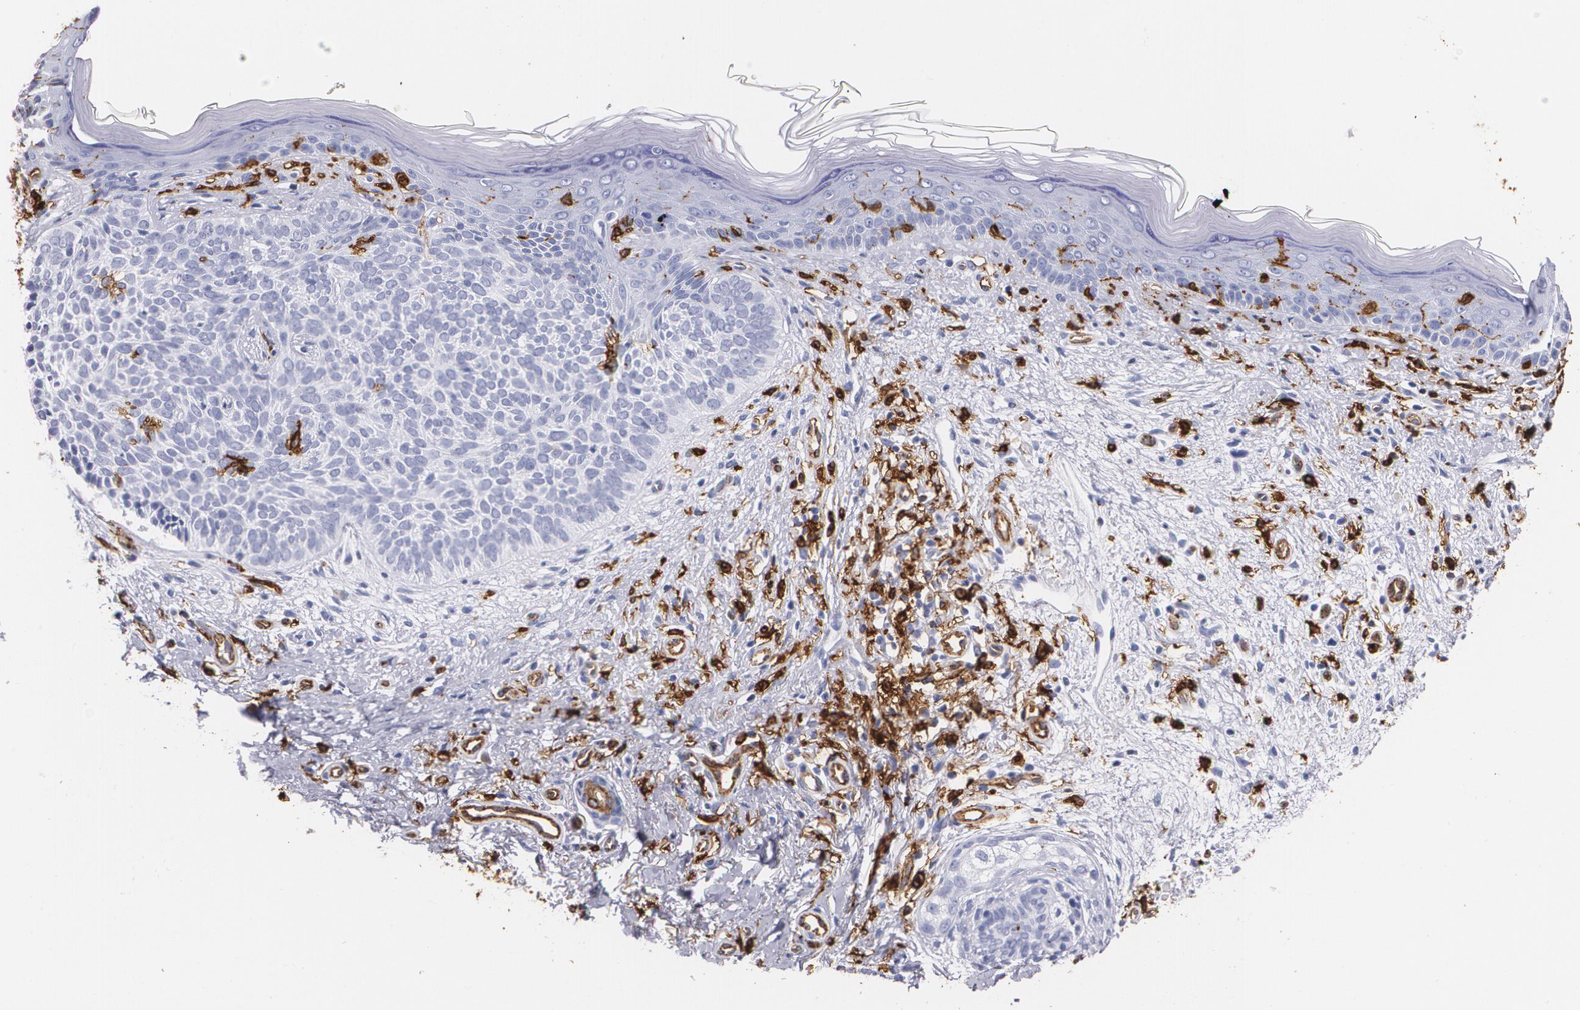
{"staining": {"intensity": "negative", "quantity": "none", "location": "none"}, "tissue": "skin cancer", "cell_type": "Tumor cells", "image_type": "cancer", "snomed": [{"axis": "morphology", "description": "Basal cell carcinoma"}, {"axis": "topography", "description": "Skin"}], "caption": "Protein analysis of basal cell carcinoma (skin) demonstrates no significant expression in tumor cells. (IHC, brightfield microscopy, high magnification).", "gene": "HLA-DRA", "patient": {"sex": "female", "age": 78}}